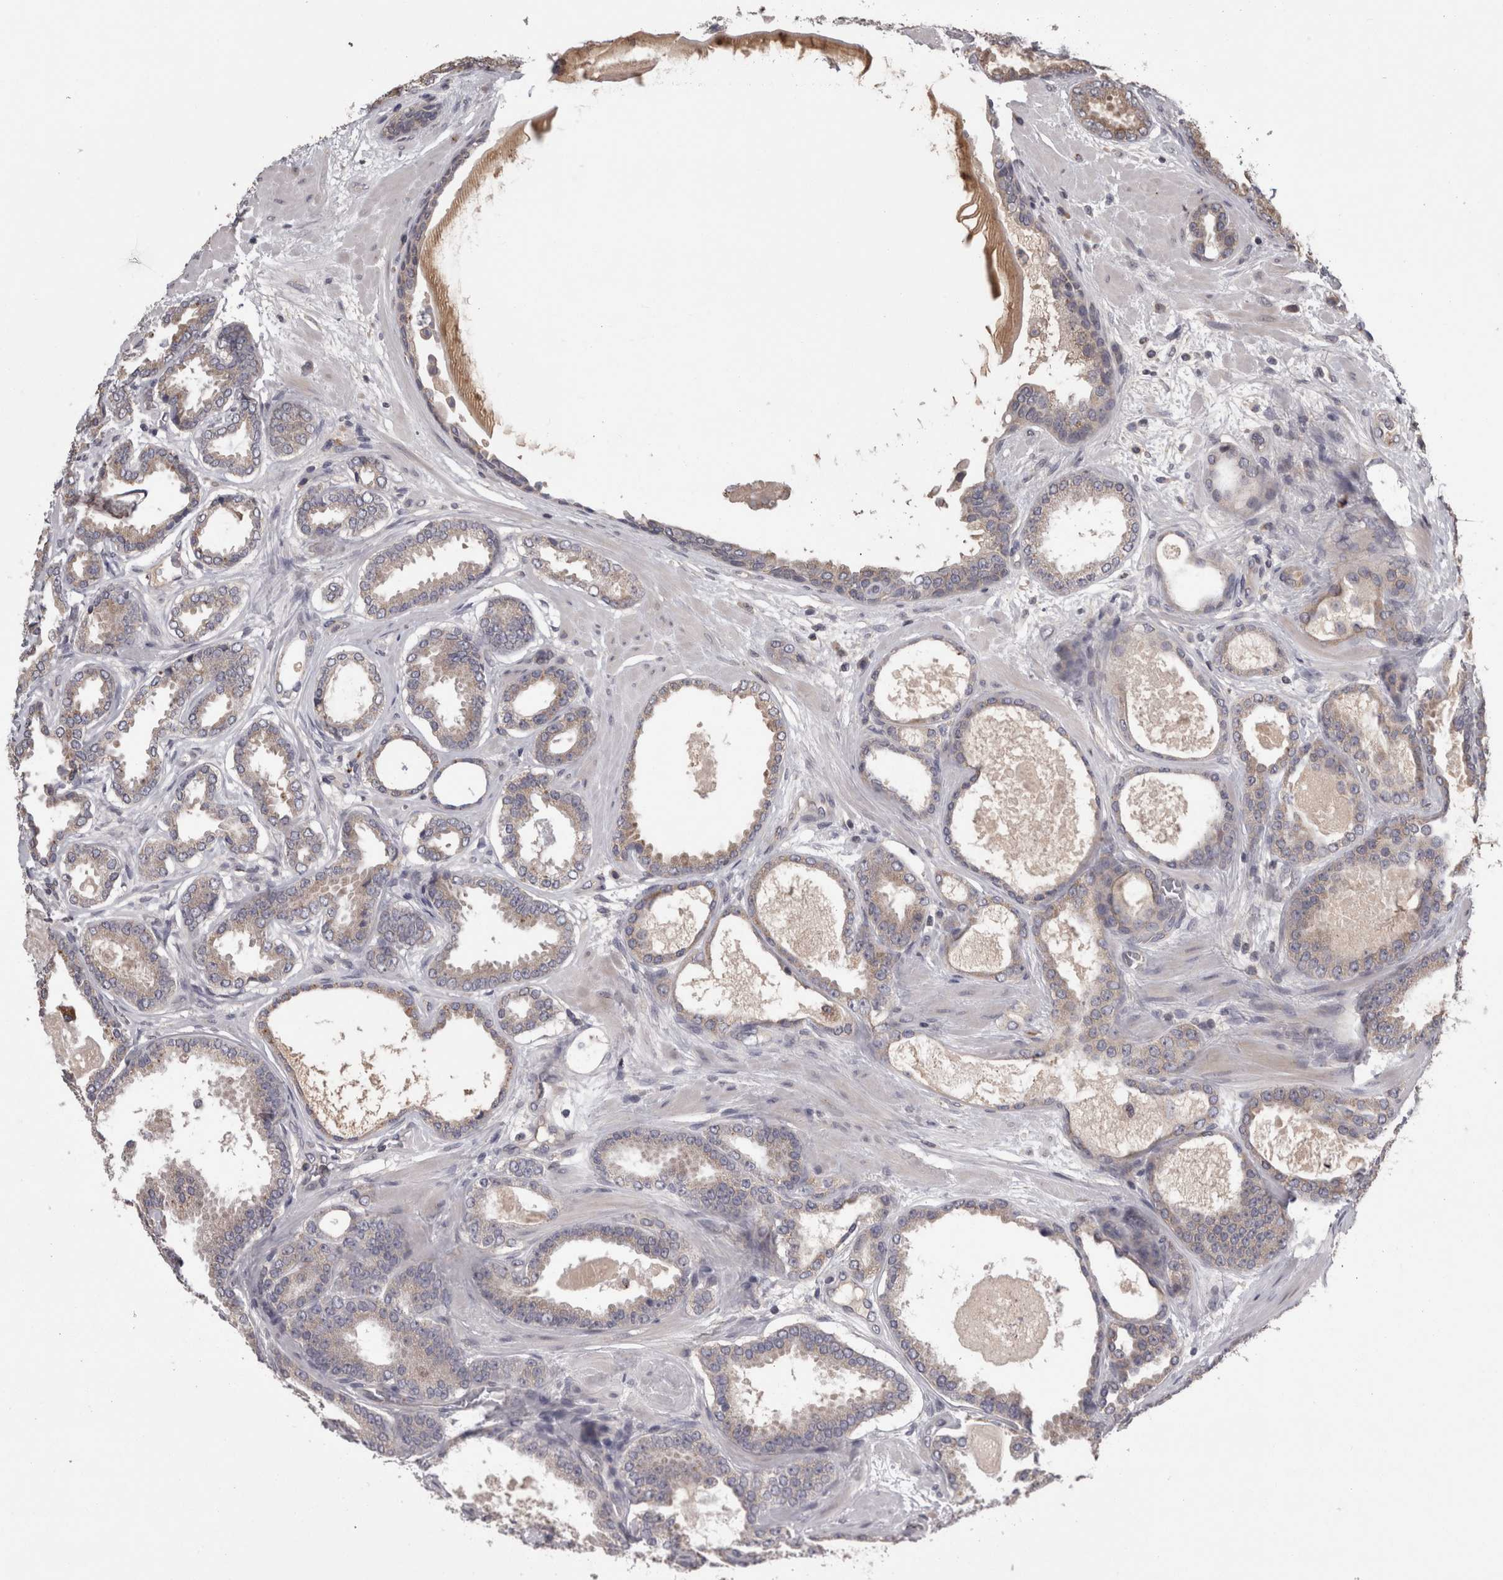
{"staining": {"intensity": "moderate", "quantity": "25%-75%", "location": "cytoplasmic/membranous"}, "tissue": "prostate cancer", "cell_type": "Tumor cells", "image_type": "cancer", "snomed": [{"axis": "morphology", "description": "Adenocarcinoma, High grade"}, {"axis": "topography", "description": "Prostate"}], "caption": "A brown stain labels moderate cytoplasmic/membranous positivity of a protein in high-grade adenocarcinoma (prostate) tumor cells.", "gene": "PCM1", "patient": {"sex": "male", "age": 60}}